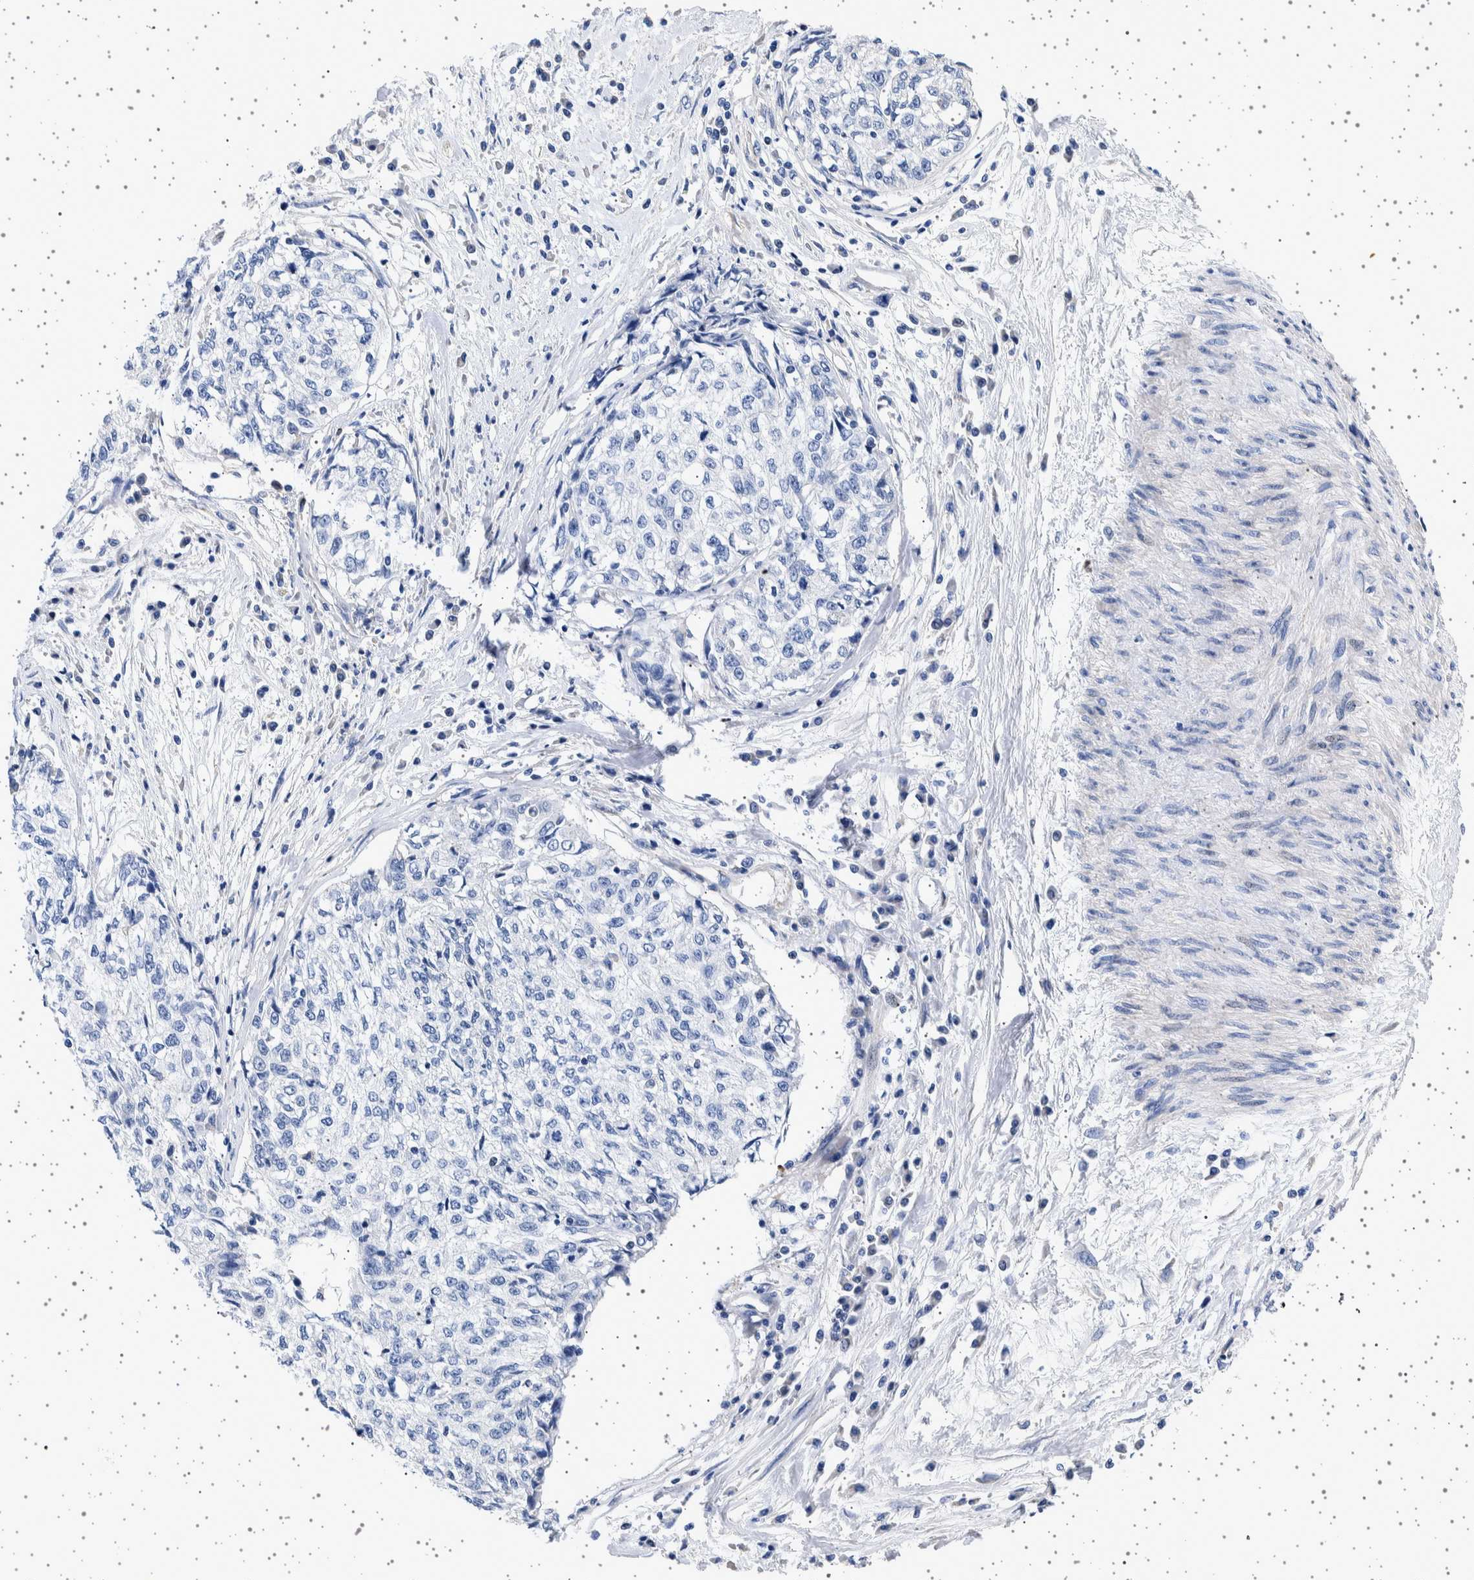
{"staining": {"intensity": "negative", "quantity": "none", "location": "none"}, "tissue": "cervical cancer", "cell_type": "Tumor cells", "image_type": "cancer", "snomed": [{"axis": "morphology", "description": "Squamous cell carcinoma, NOS"}, {"axis": "topography", "description": "Cervix"}], "caption": "Immunohistochemistry (IHC) image of human cervical squamous cell carcinoma stained for a protein (brown), which exhibits no staining in tumor cells. (DAB (3,3'-diaminobenzidine) immunohistochemistry (IHC) visualized using brightfield microscopy, high magnification).", "gene": "SEPTIN4", "patient": {"sex": "female", "age": 57}}